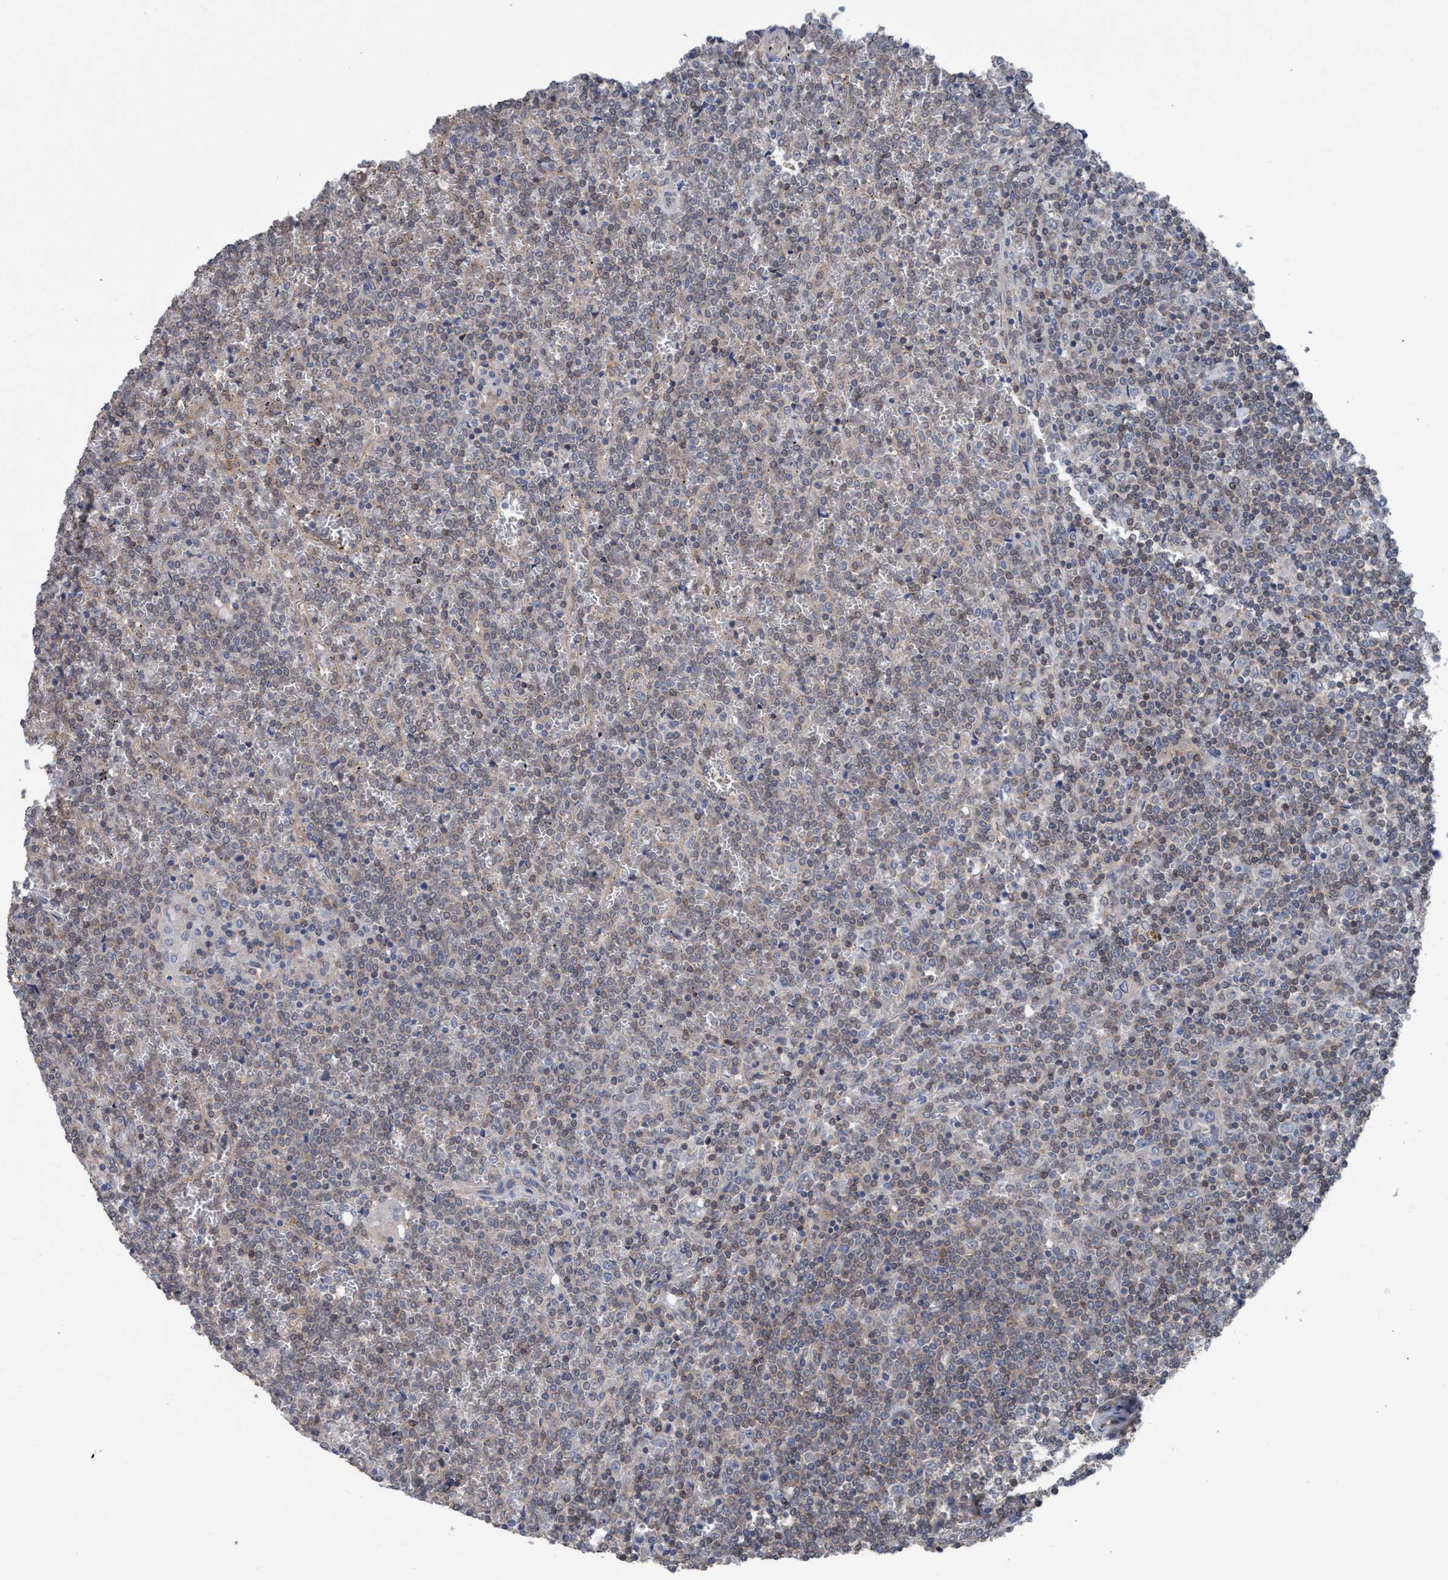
{"staining": {"intensity": "weak", "quantity": "<25%", "location": "cytoplasmic/membranous"}, "tissue": "lymphoma", "cell_type": "Tumor cells", "image_type": "cancer", "snomed": [{"axis": "morphology", "description": "Malignant lymphoma, non-Hodgkin's type, Low grade"}, {"axis": "topography", "description": "Spleen"}], "caption": "A high-resolution image shows immunohistochemistry staining of lymphoma, which exhibits no significant staining in tumor cells.", "gene": "GLOD4", "patient": {"sex": "female", "age": 19}}